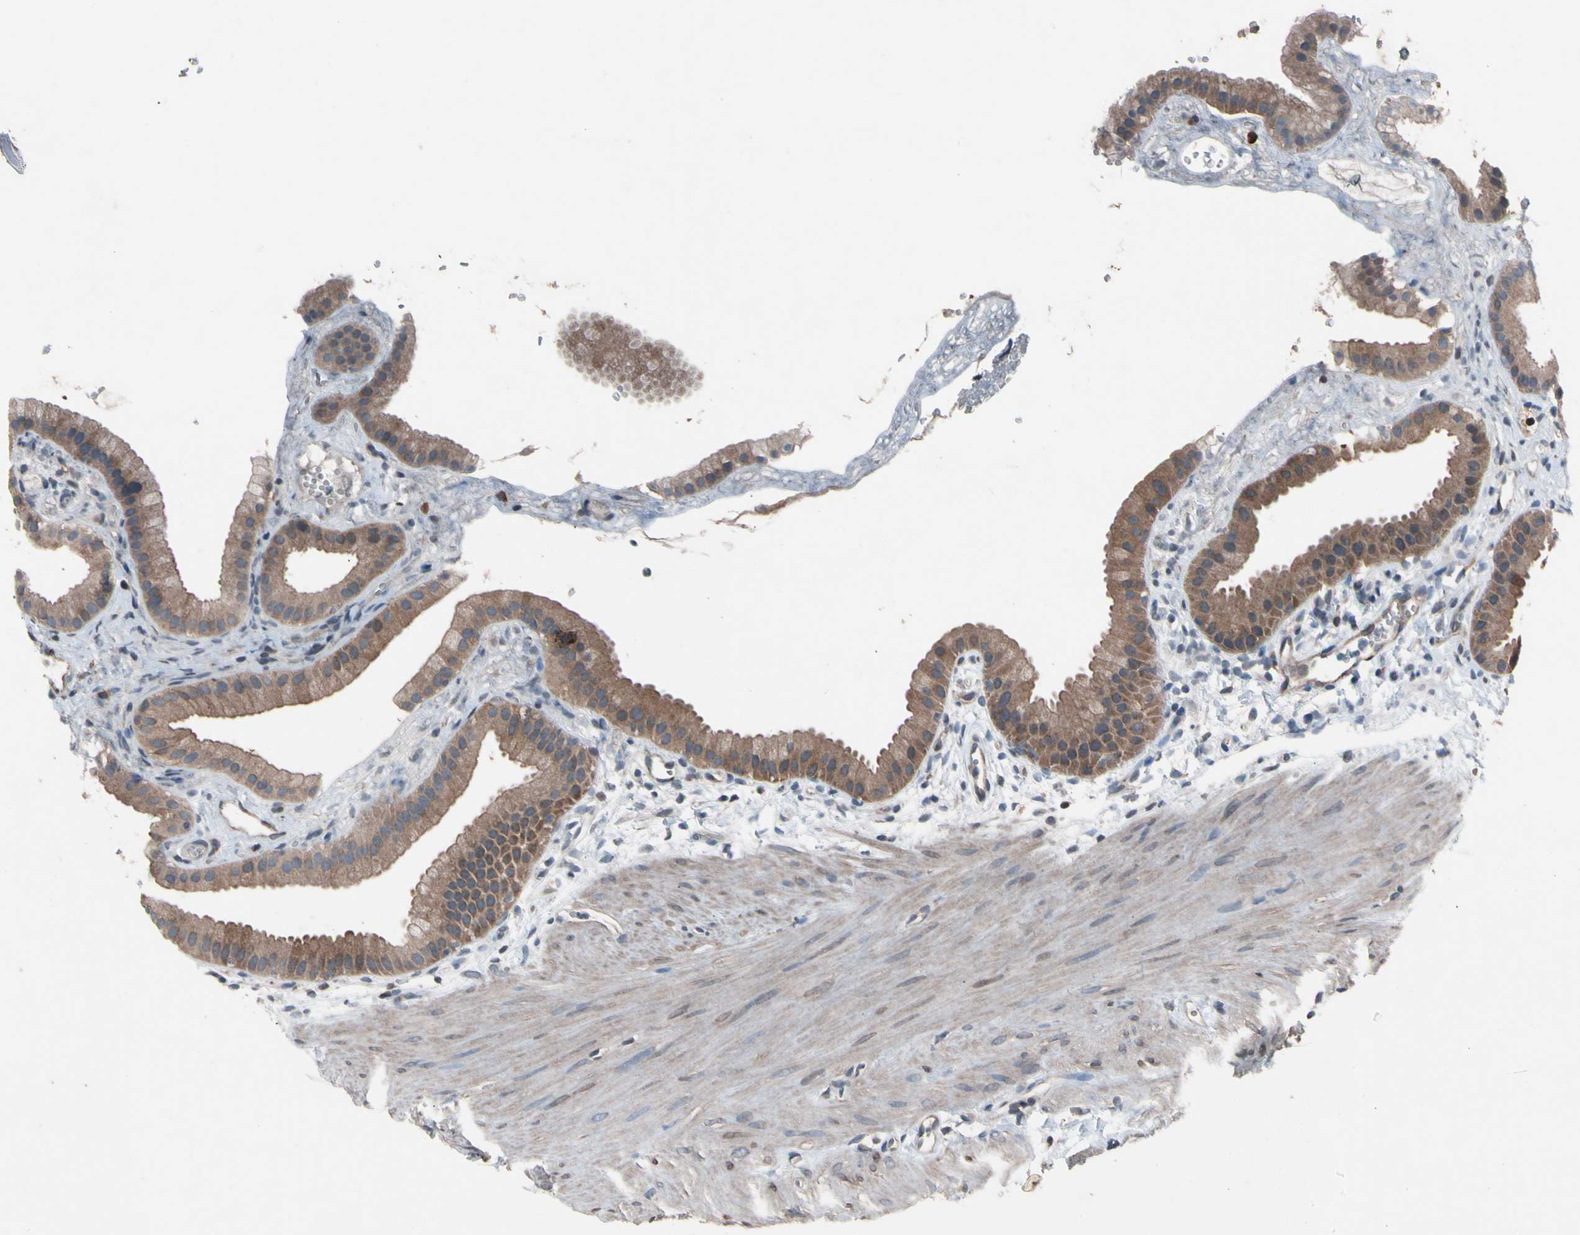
{"staining": {"intensity": "moderate", "quantity": ">75%", "location": "cytoplasmic/membranous"}, "tissue": "gallbladder", "cell_type": "Glandular cells", "image_type": "normal", "snomed": [{"axis": "morphology", "description": "Normal tissue, NOS"}, {"axis": "topography", "description": "Gallbladder"}], "caption": "DAB (3,3'-diaminobenzidine) immunohistochemical staining of normal gallbladder demonstrates moderate cytoplasmic/membranous protein expression in approximately >75% of glandular cells.", "gene": "PRDX4", "patient": {"sex": "female", "age": 64}}